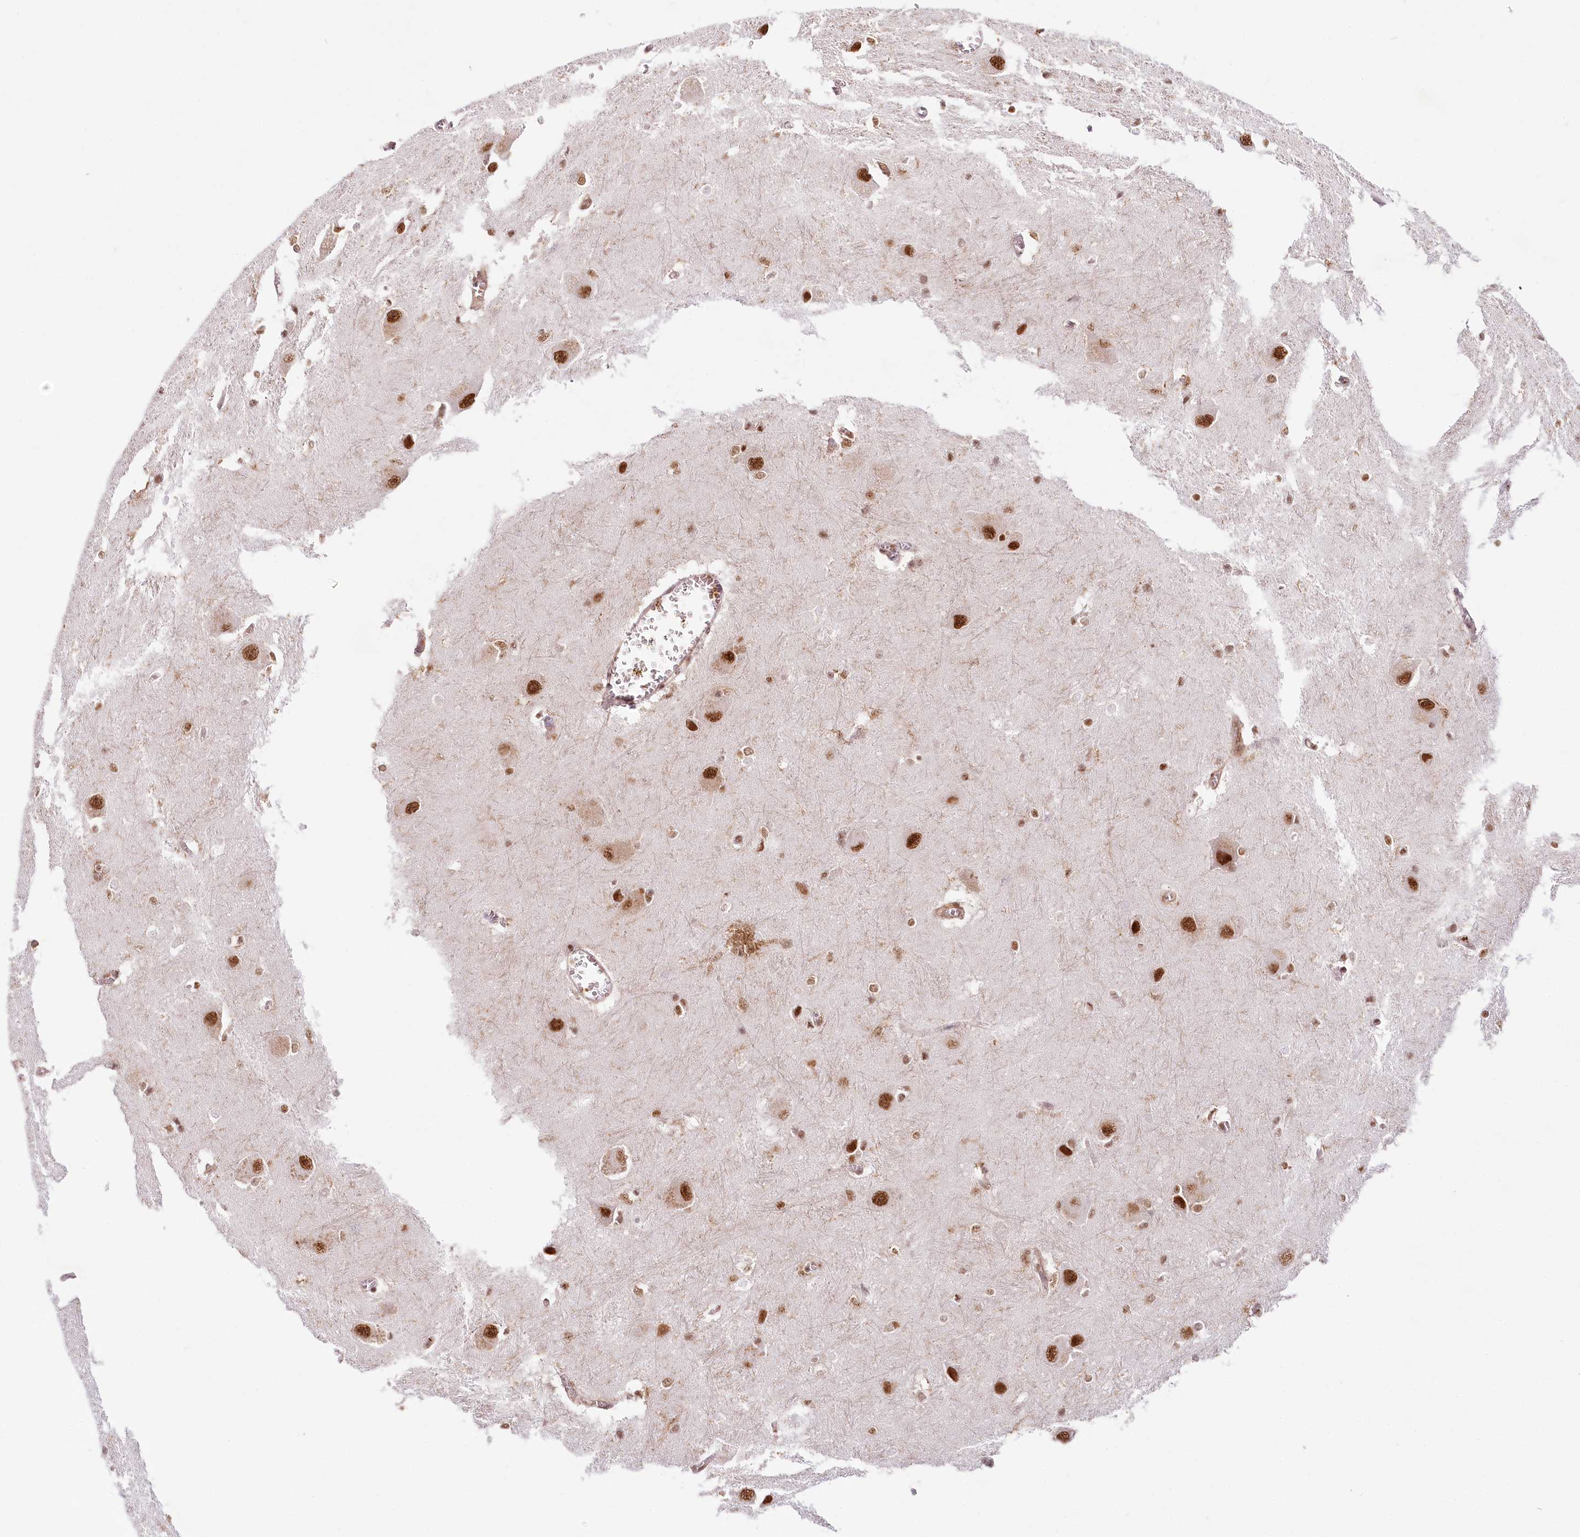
{"staining": {"intensity": "moderate", "quantity": "<25%", "location": "nuclear"}, "tissue": "caudate", "cell_type": "Glial cells", "image_type": "normal", "snomed": [{"axis": "morphology", "description": "Normal tissue, NOS"}, {"axis": "topography", "description": "Lateral ventricle wall"}], "caption": "This micrograph shows normal caudate stained with immunohistochemistry (IHC) to label a protein in brown. The nuclear of glial cells show moderate positivity for the protein. Nuclei are counter-stained blue.", "gene": "TUBGCP2", "patient": {"sex": "male", "age": 37}}